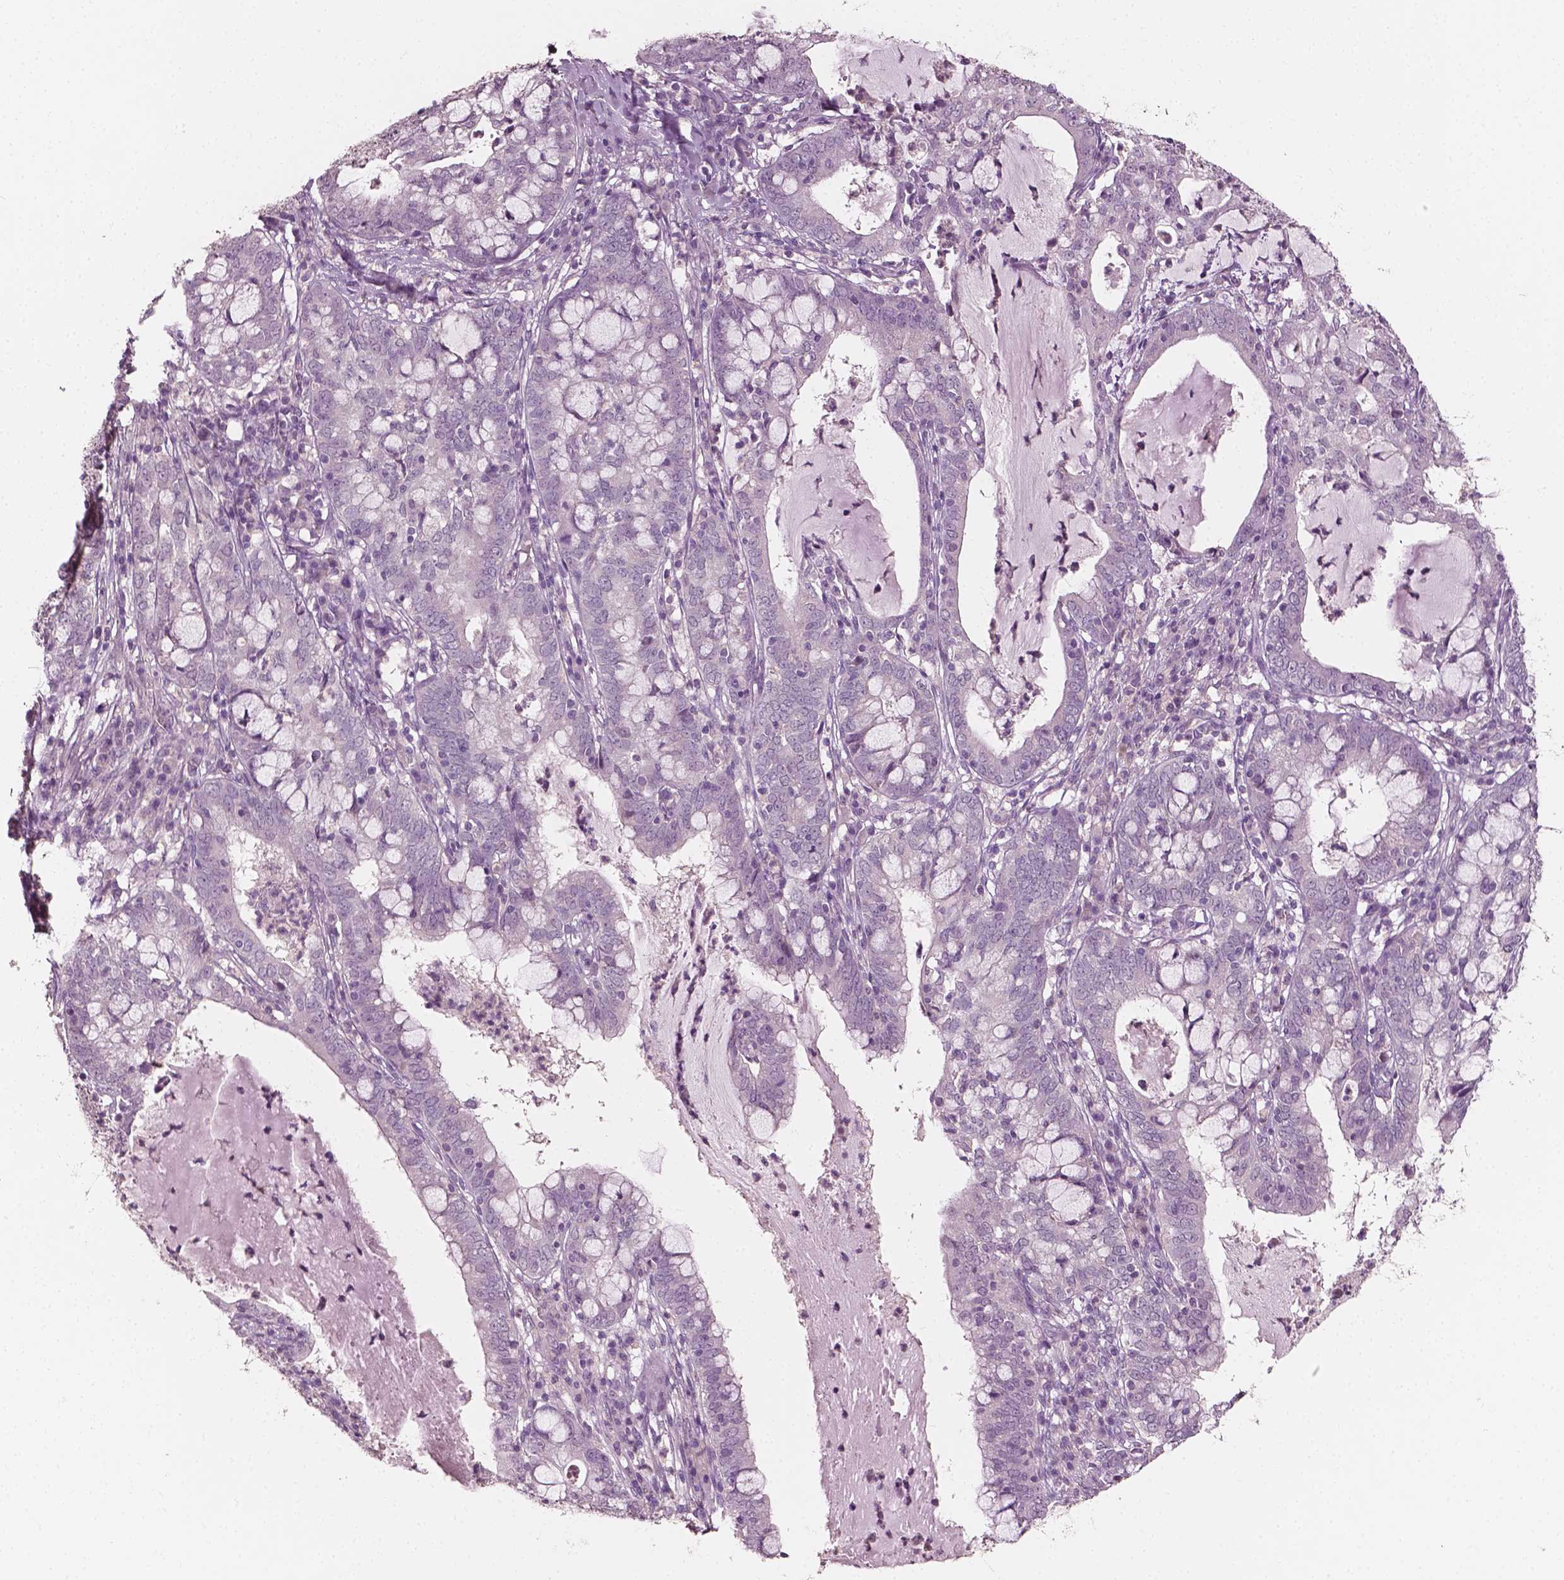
{"staining": {"intensity": "negative", "quantity": "none", "location": "none"}, "tissue": "cervical cancer", "cell_type": "Tumor cells", "image_type": "cancer", "snomed": [{"axis": "morphology", "description": "Adenocarcinoma, NOS"}, {"axis": "topography", "description": "Cervix"}], "caption": "Tumor cells are negative for protein expression in human cervical cancer (adenocarcinoma).", "gene": "PLA2R1", "patient": {"sex": "female", "age": 40}}